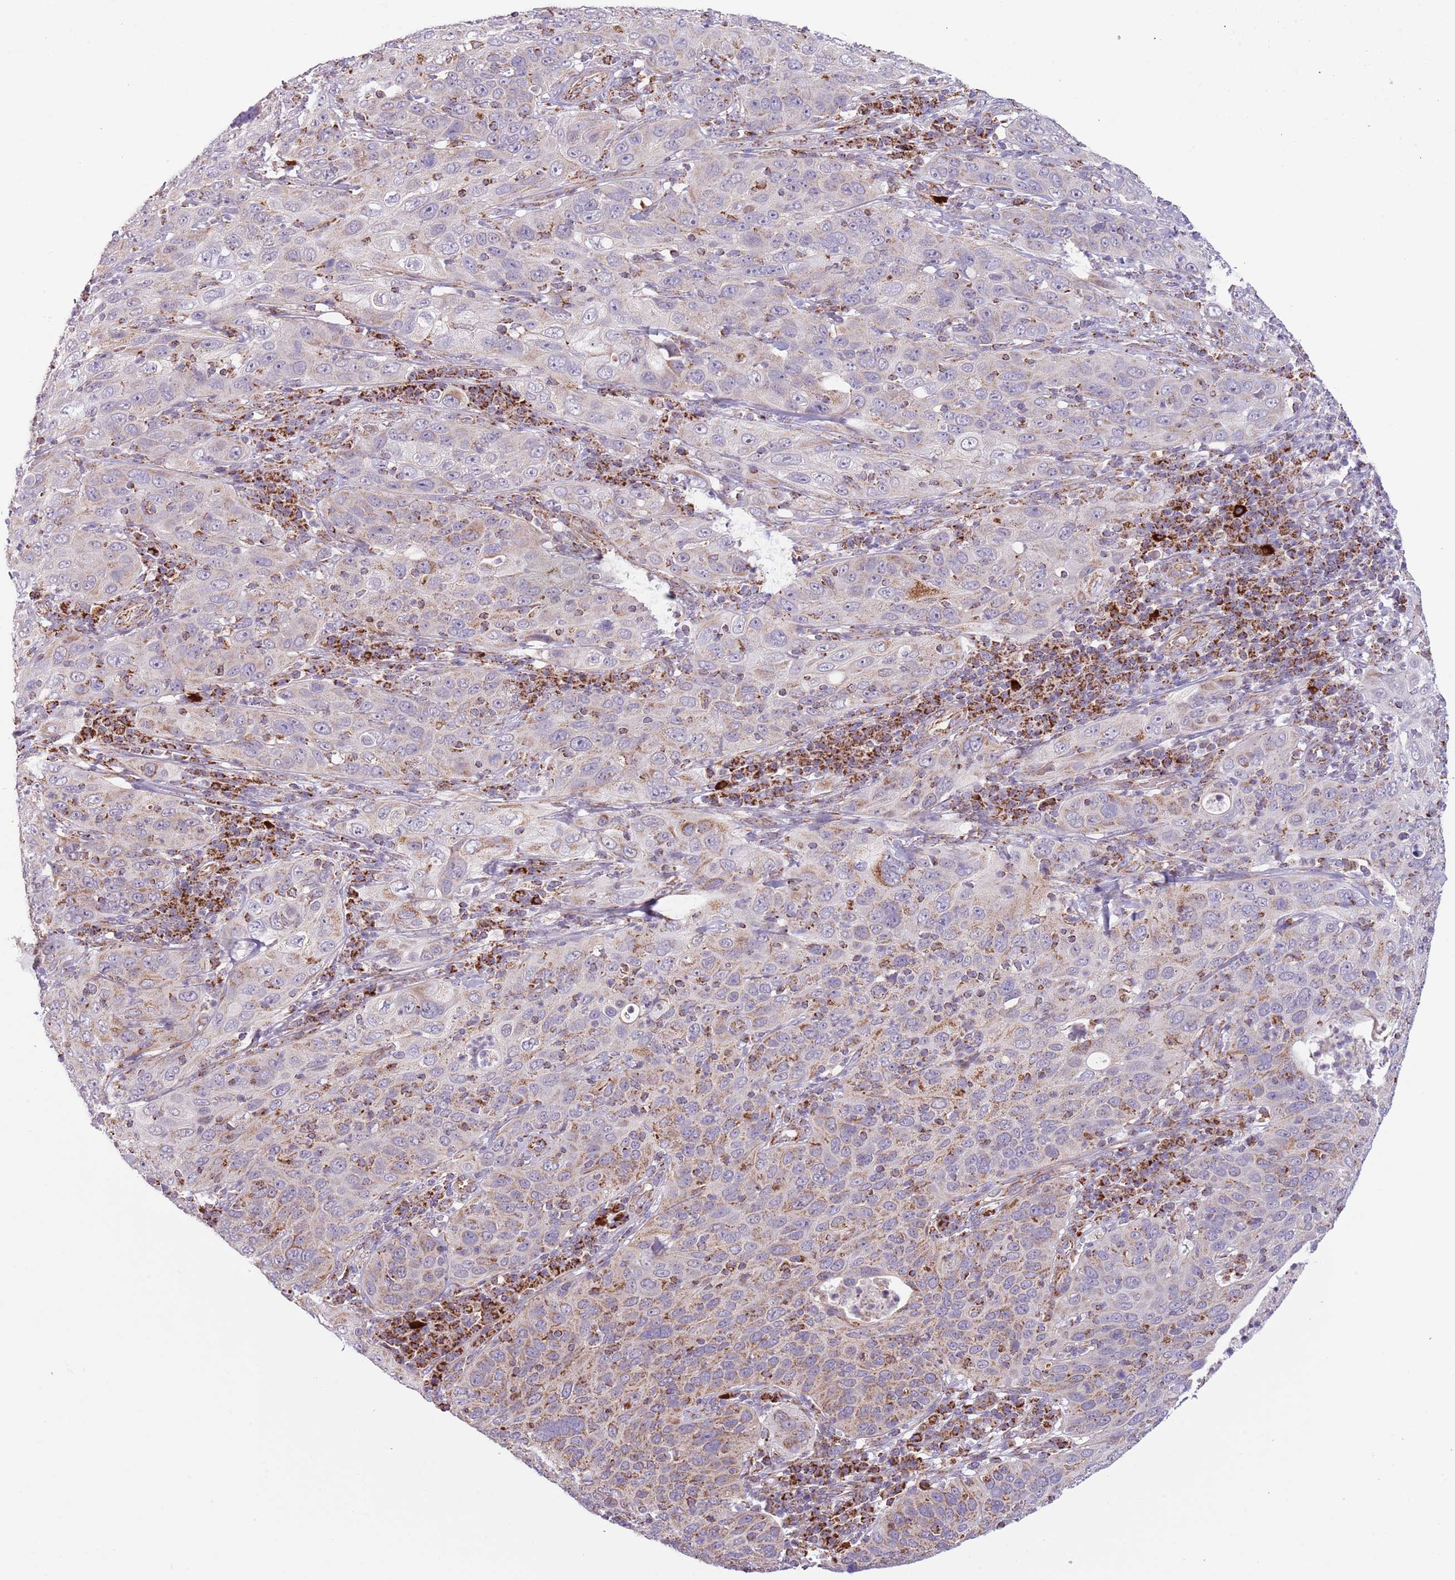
{"staining": {"intensity": "moderate", "quantity": "25%-75%", "location": "cytoplasmic/membranous"}, "tissue": "cervical cancer", "cell_type": "Tumor cells", "image_type": "cancer", "snomed": [{"axis": "morphology", "description": "Squamous cell carcinoma, NOS"}, {"axis": "topography", "description": "Cervix"}], "caption": "High-magnification brightfield microscopy of cervical squamous cell carcinoma stained with DAB (brown) and counterstained with hematoxylin (blue). tumor cells exhibit moderate cytoplasmic/membranous expression is seen in approximately25%-75% of cells. The staining was performed using DAB (3,3'-diaminobenzidine), with brown indicating positive protein expression. Nuclei are stained blue with hematoxylin.", "gene": "LHX6", "patient": {"sex": "female", "age": 36}}